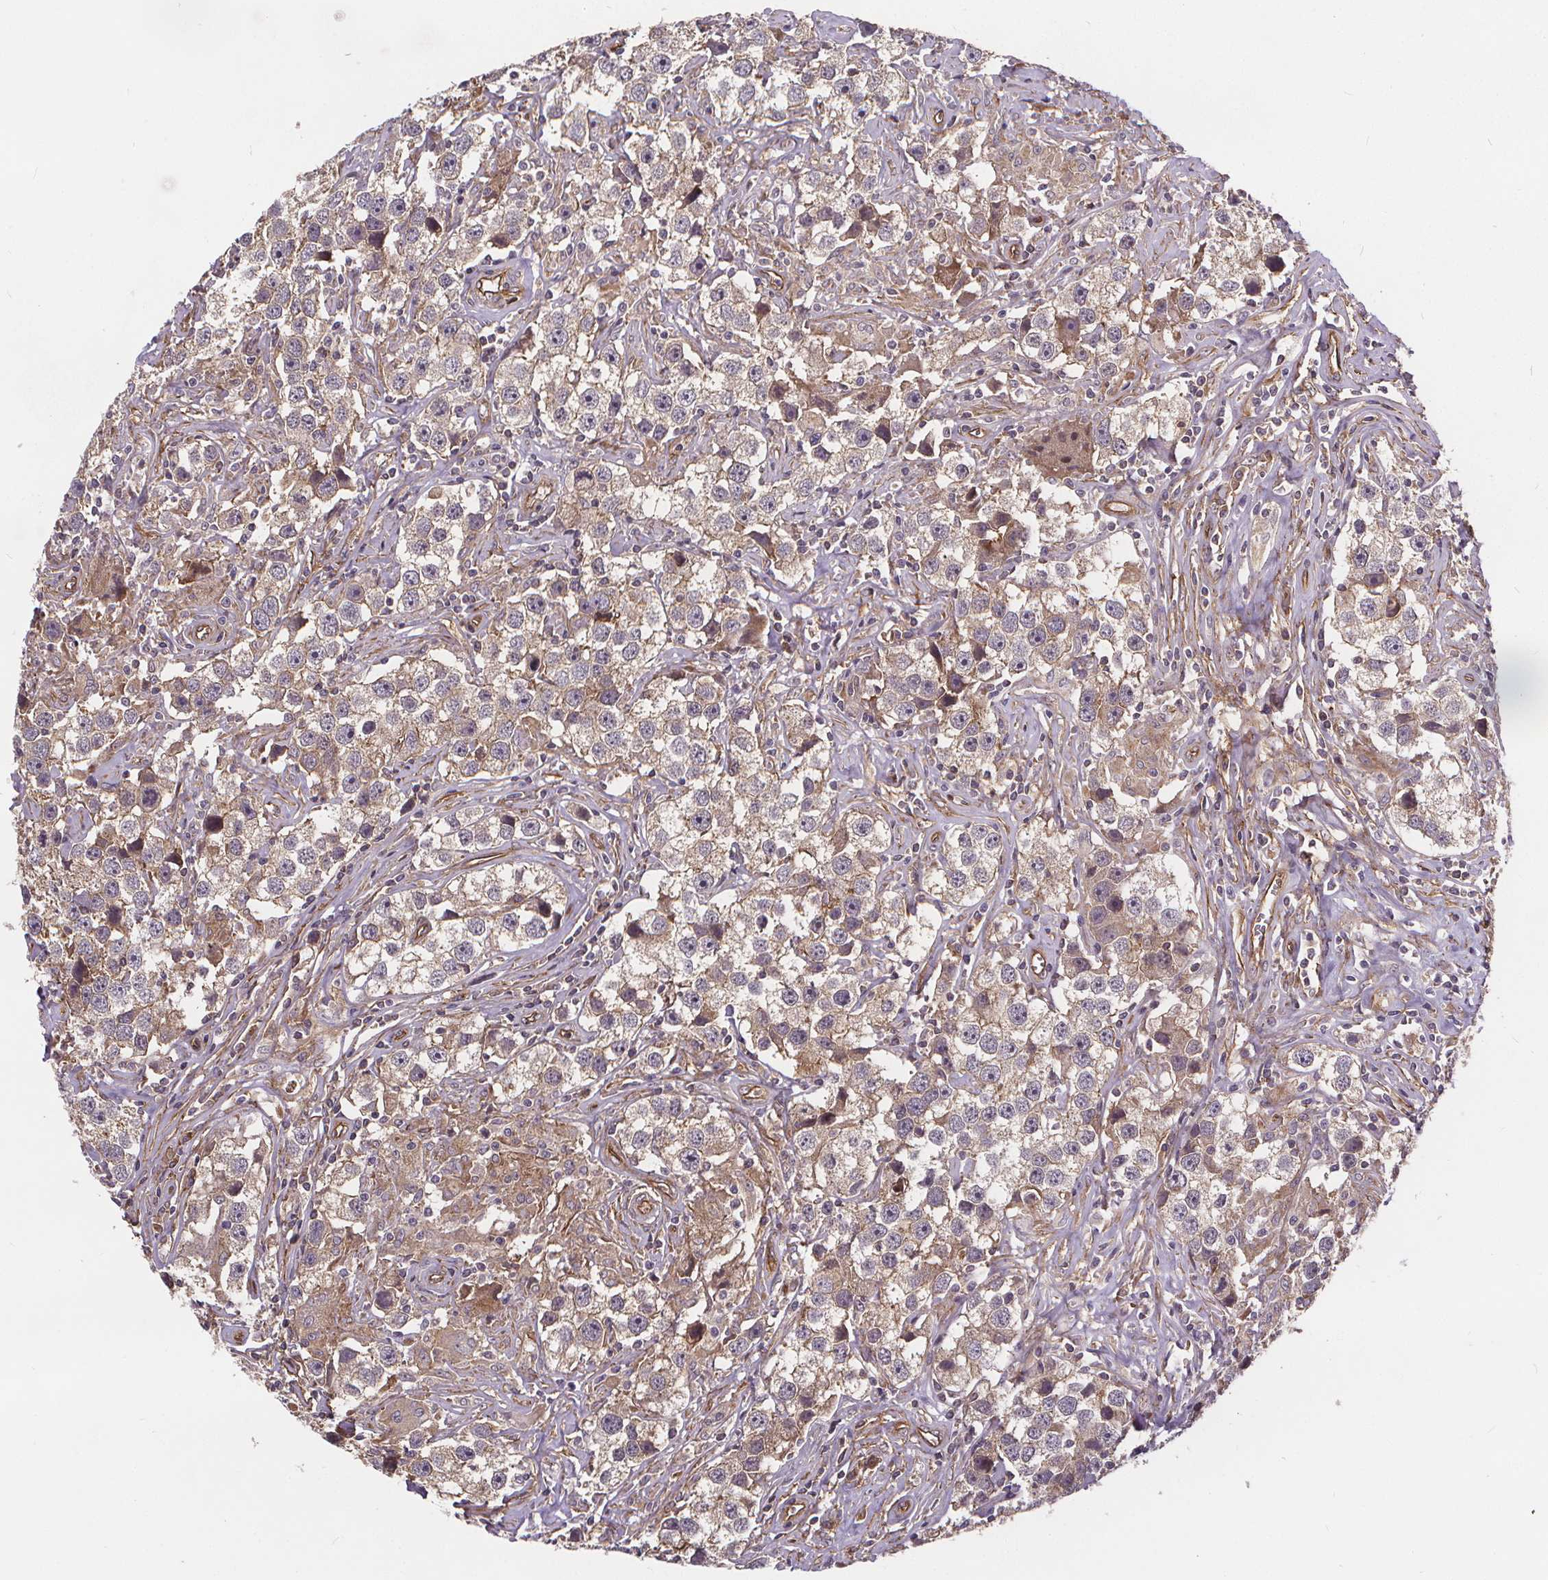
{"staining": {"intensity": "weak", "quantity": ">75%", "location": "cytoplasmic/membranous"}, "tissue": "testis cancer", "cell_type": "Tumor cells", "image_type": "cancer", "snomed": [{"axis": "morphology", "description": "Seminoma, NOS"}, {"axis": "topography", "description": "Testis"}], "caption": "A brown stain highlights weak cytoplasmic/membranous expression of a protein in testis seminoma tumor cells.", "gene": "CLINT1", "patient": {"sex": "male", "age": 49}}